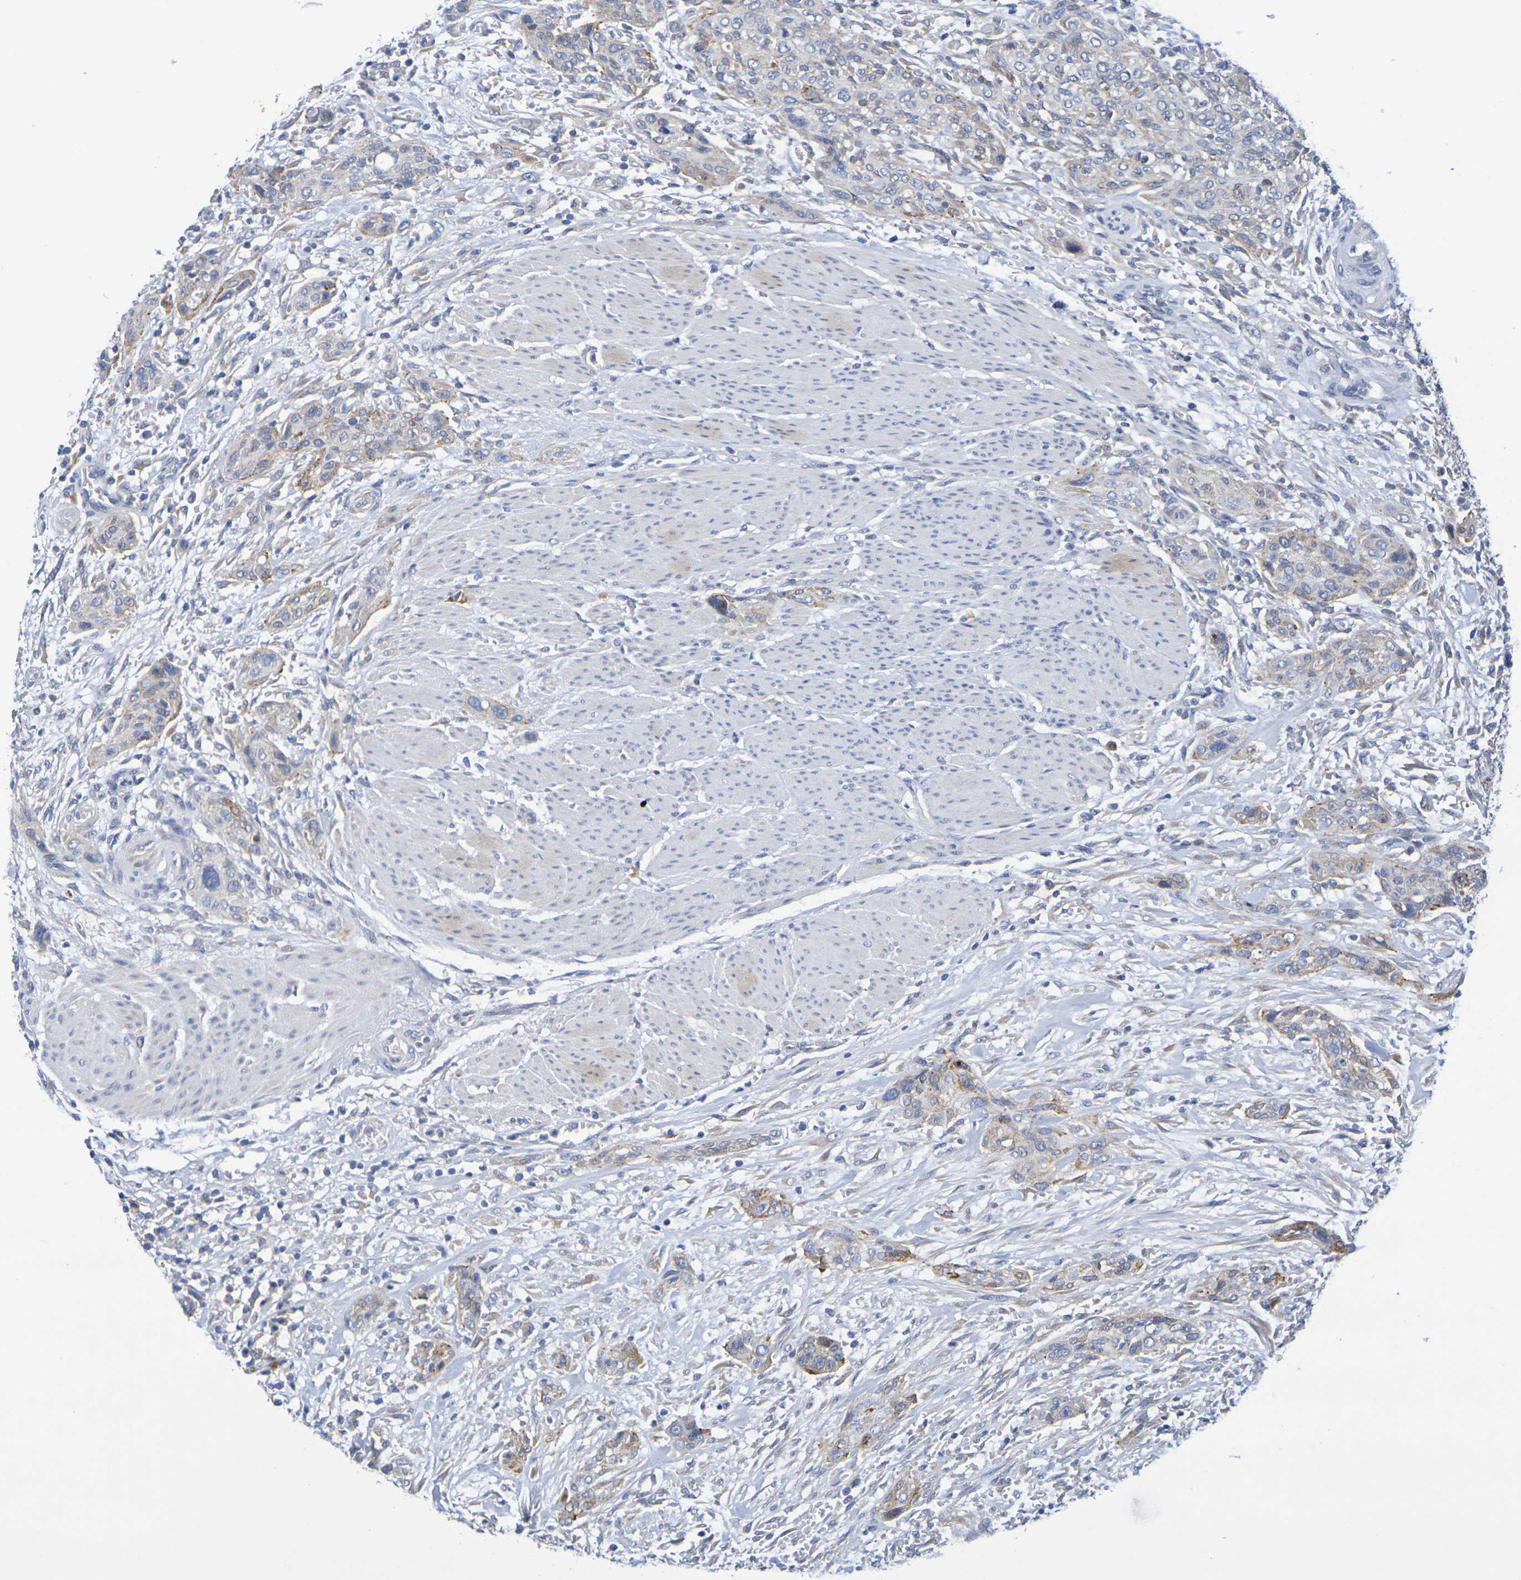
{"staining": {"intensity": "moderate", "quantity": "25%-75%", "location": "cytoplasmic/membranous"}, "tissue": "urothelial cancer", "cell_type": "Tumor cells", "image_type": "cancer", "snomed": [{"axis": "morphology", "description": "Urothelial carcinoma, High grade"}, {"axis": "topography", "description": "Urinary bladder"}], "caption": "Immunohistochemistry (DAB) staining of human urothelial cancer exhibits moderate cytoplasmic/membranous protein positivity in approximately 25%-75% of tumor cells. The staining was performed using DAB to visualize the protein expression in brown, while the nuclei were stained in blue with hematoxylin (Magnification: 20x).", "gene": "SDC4", "patient": {"sex": "male", "age": 35}}